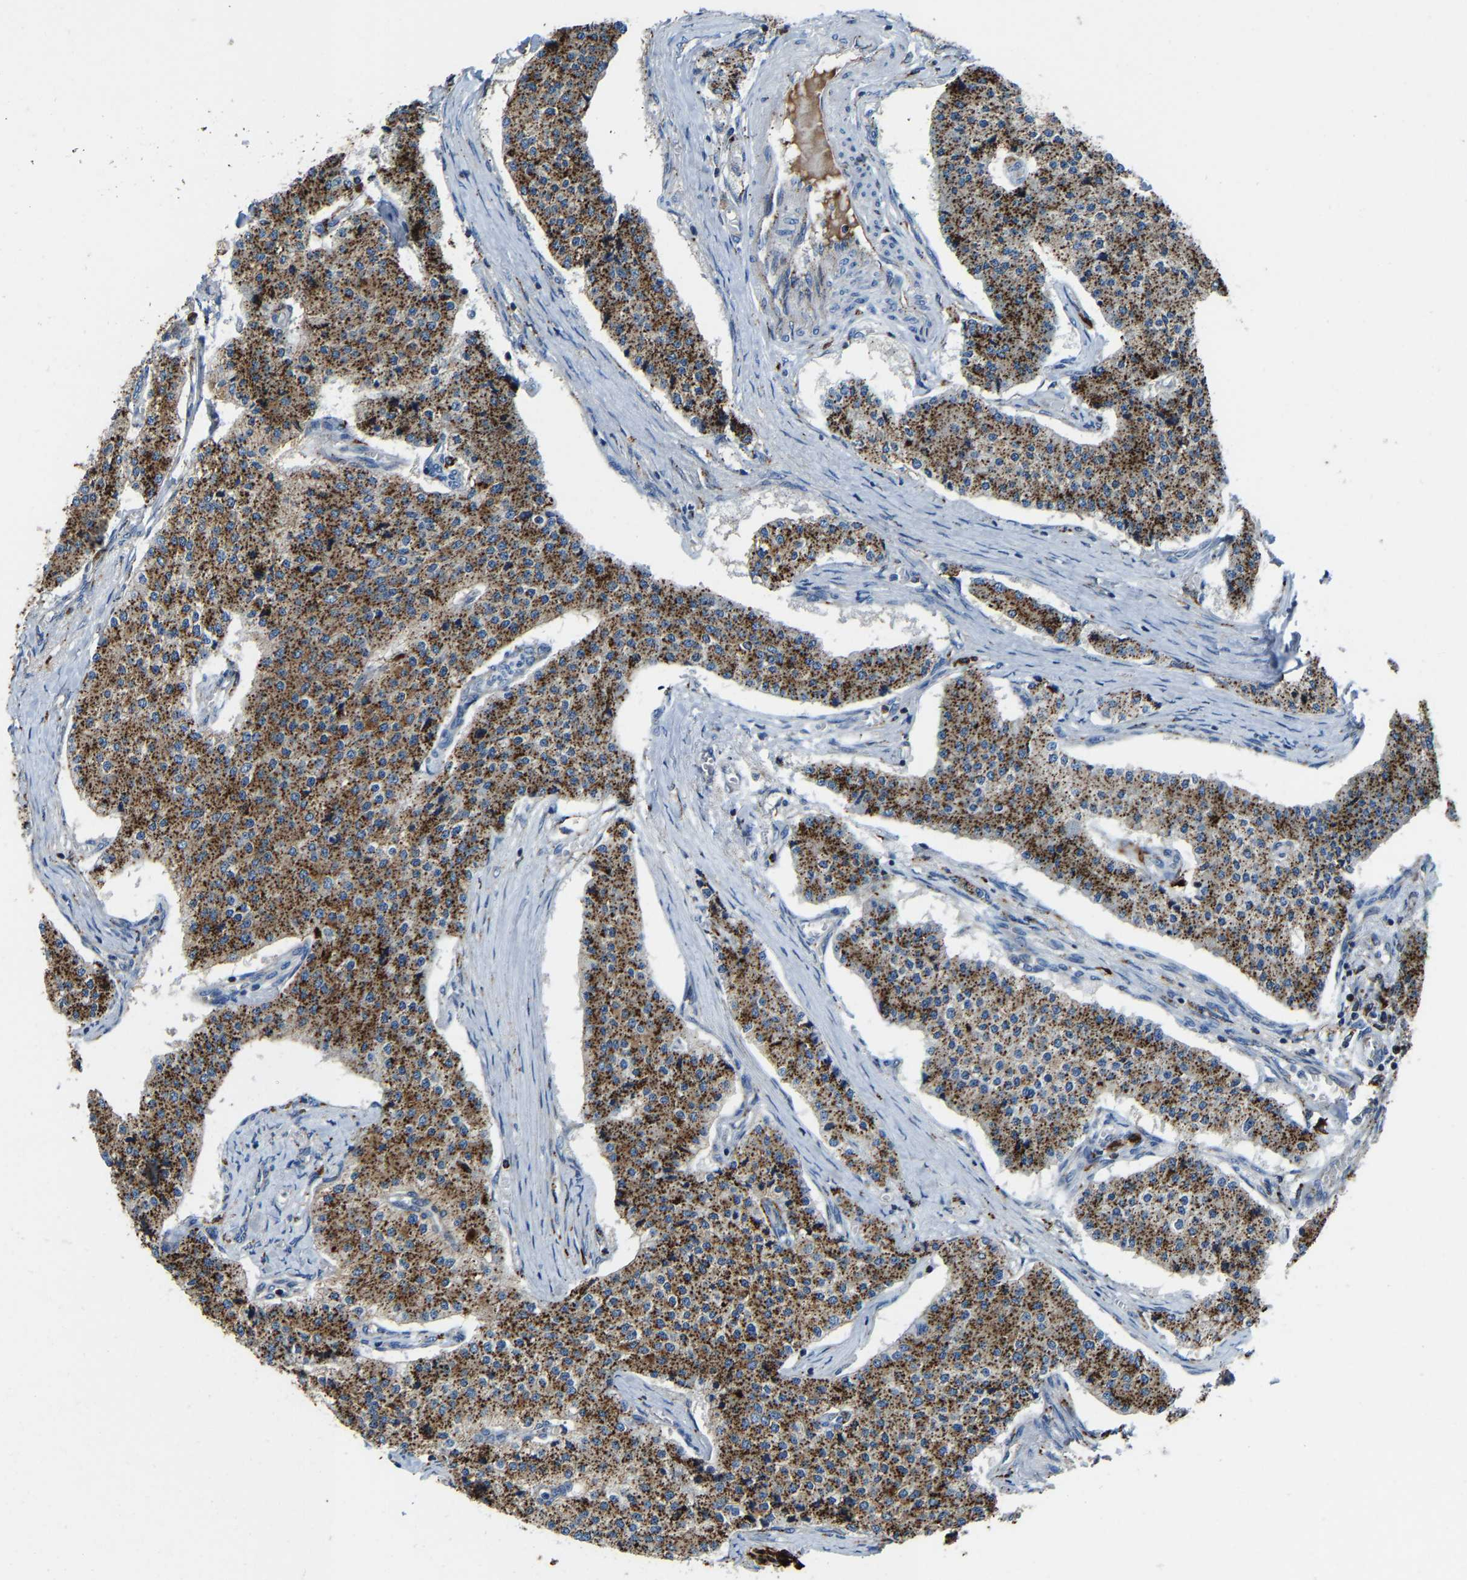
{"staining": {"intensity": "strong", "quantity": ">75%", "location": "cytoplasmic/membranous"}, "tissue": "carcinoid", "cell_type": "Tumor cells", "image_type": "cancer", "snomed": [{"axis": "morphology", "description": "Carcinoid, malignant, NOS"}, {"axis": "topography", "description": "Colon"}], "caption": "A high-resolution photomicrograph shows immunohistochemistry (IHC) staining of carcinoid, which demonstrates strong cytoplasmic/membranous staining in approximately >75% of tumor cells. Using DAB (3,3'-diaminobenzidine) (brown) and hematoxylin (blue) stains, captured at high magnification using brightfield microscopy.", "gene": "DPP7", "patient": {"sex": "female", "age": 52}}